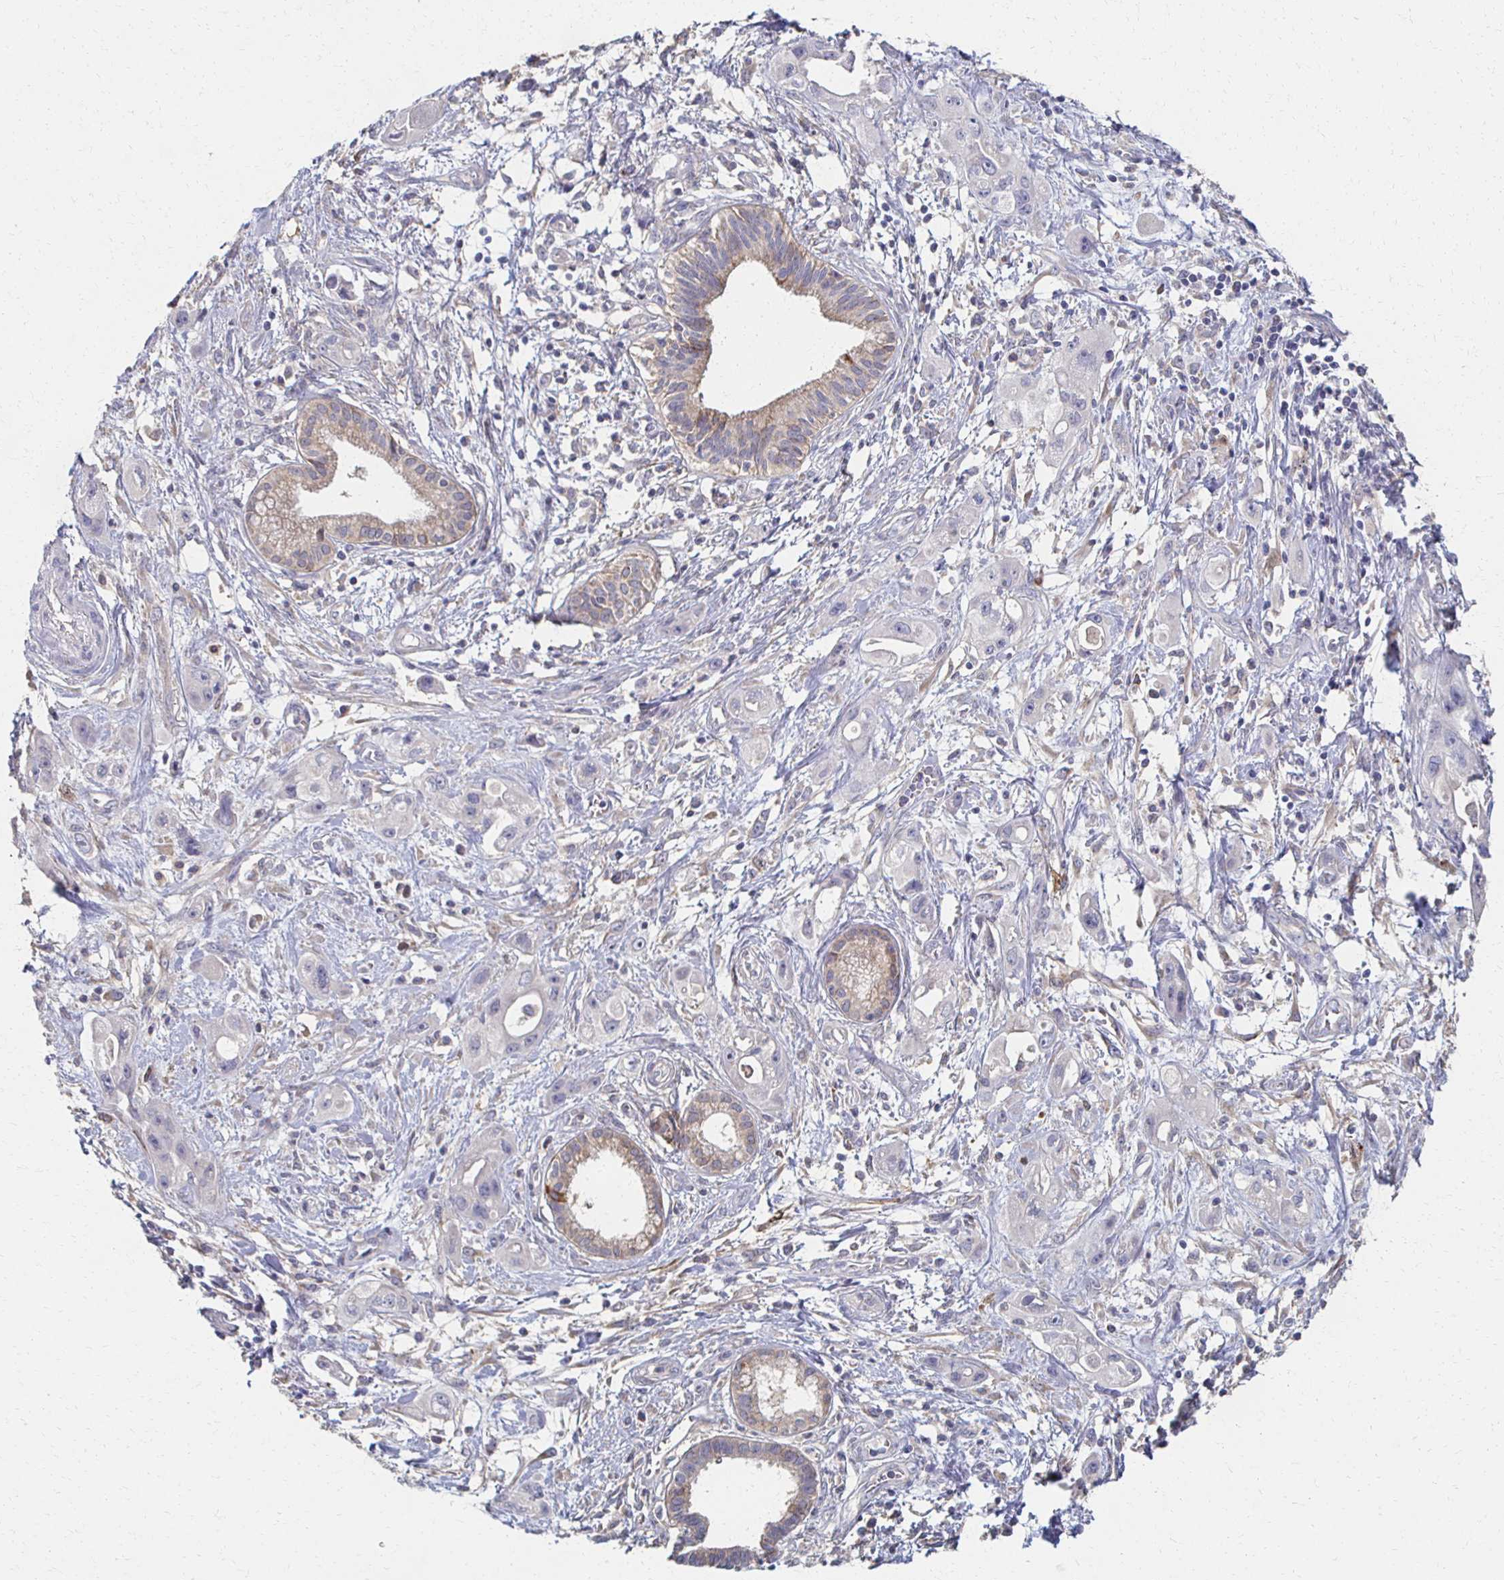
{"staining": {"intensity": "negative", "quantity": "none", "location": "none"}, "tissue": "pancreatic cancer", "cell_type": "Tumor cells", "image_type": "cancer", "snomed": [{"axis": "morphology", "description": "Adenocarcinoma, NOS"}, {"axis": "topography", "description": "Pancreas"}], "caption": "DAB (3,3'-diaminobenzidine) immunohistochemical staining of human pancreatic adenocarcinoma demonstrates no significant positivity in tumor cells. The staining is performed using DAB (3,3'-diaminobenzidine) brown chromogen with nuclei counter-stained in using hematoxylin.", "gene": "CX3CR1", "patient": {"sex": "female", "age": 66}}